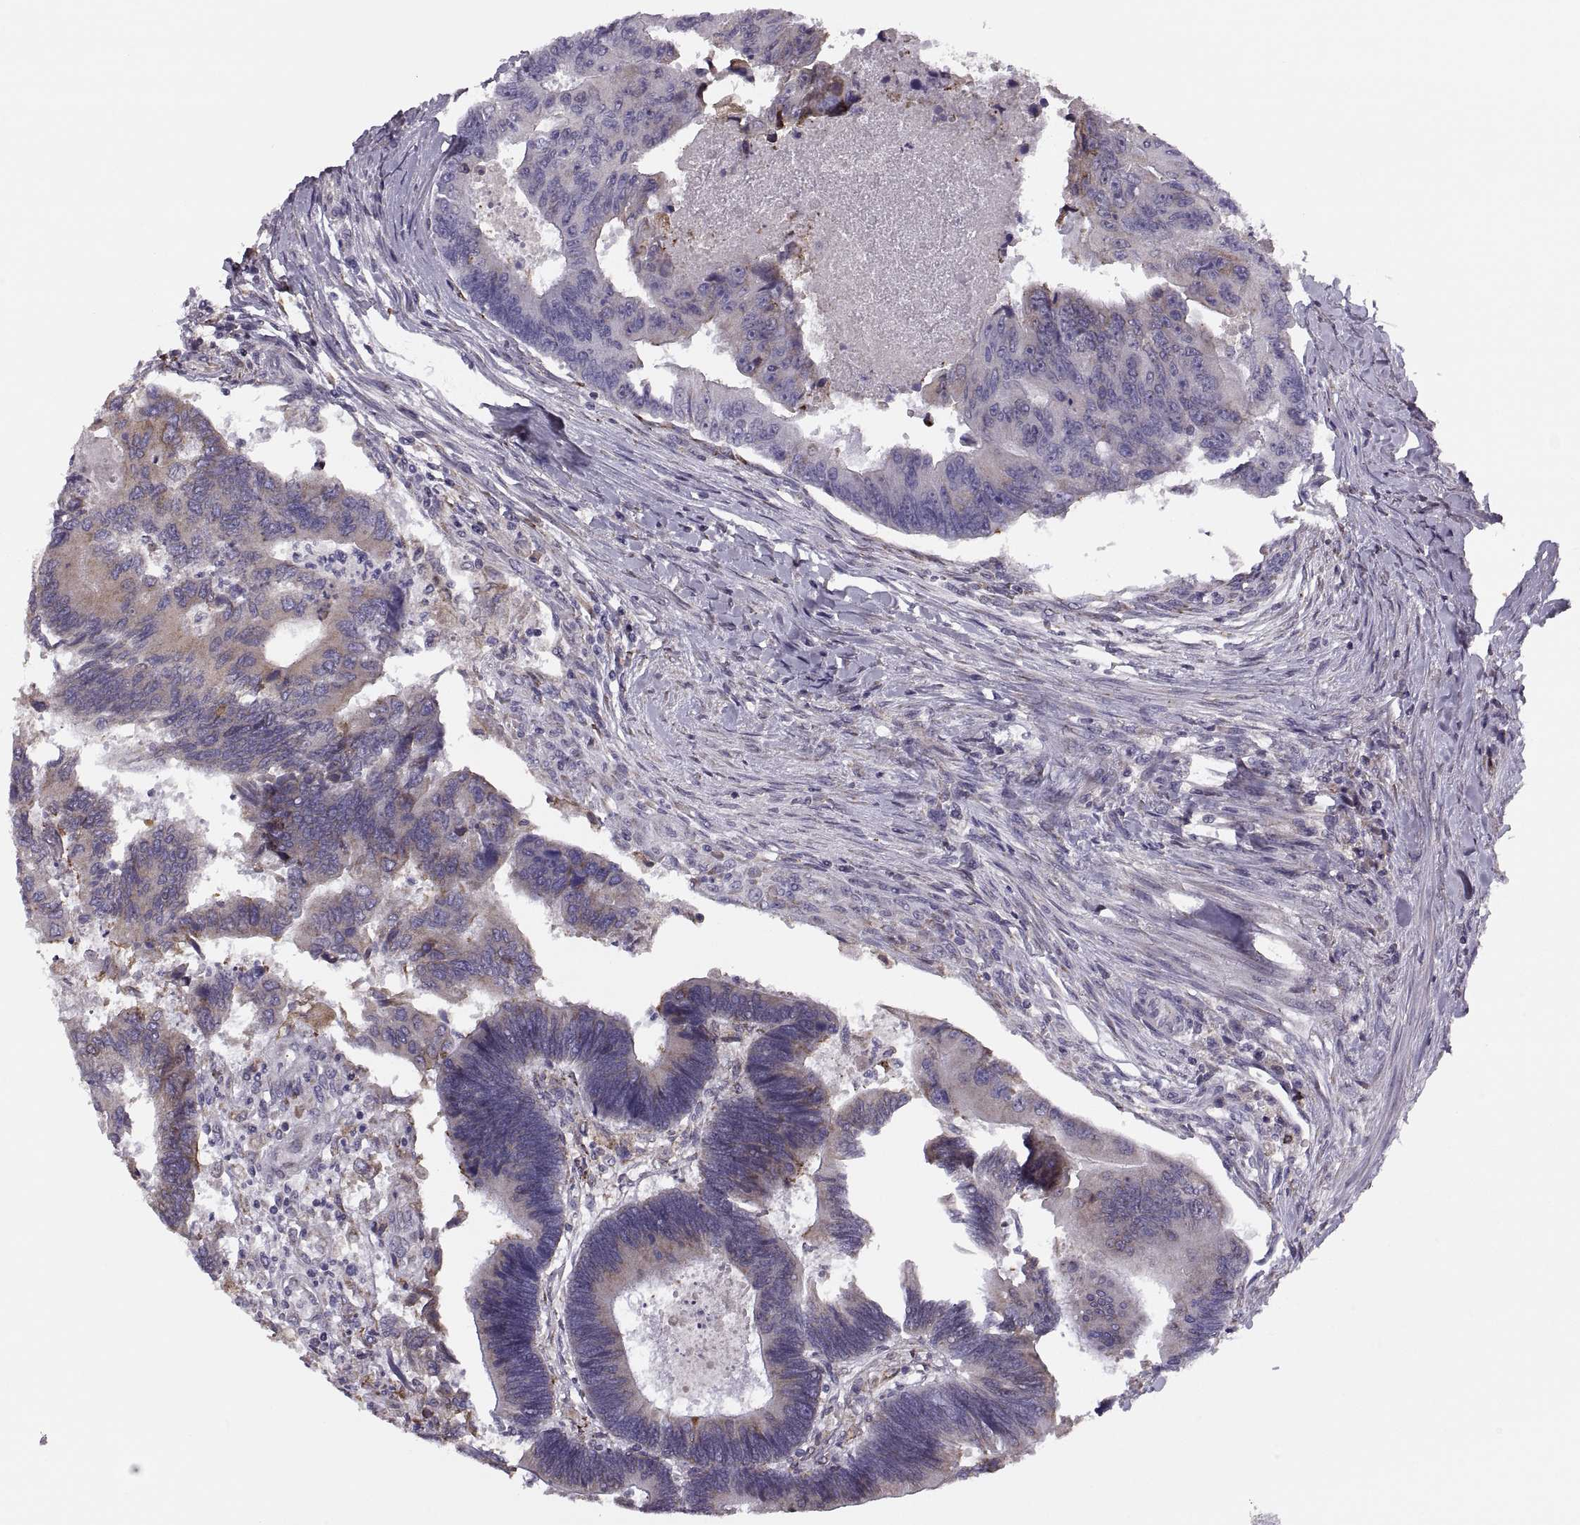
{"staining": {"intensity": "moderate", "quantity": "25%-75%", "location": "cytoplasmic/membranous"}, "tissue": "colorectal cancer", "cell_type": "Tumor cells", "image_type": "cancer", "snomed": [{"axis": "morphology", "description": "Adenocarcinoma, NOS"}, {"axis": "topography", "description": "Colon"}], "caption": "Immunohistochemistry (IHC) image of colorectal cancer (adenocarcinoma) stained for a protein (brown), which displays medium levels of moderate cytoplasmic/membranous positivity in approximately 25%-75% of tumor cells.", "gene": "LETM2", "patient": {"sex": "female", "age": 67}}